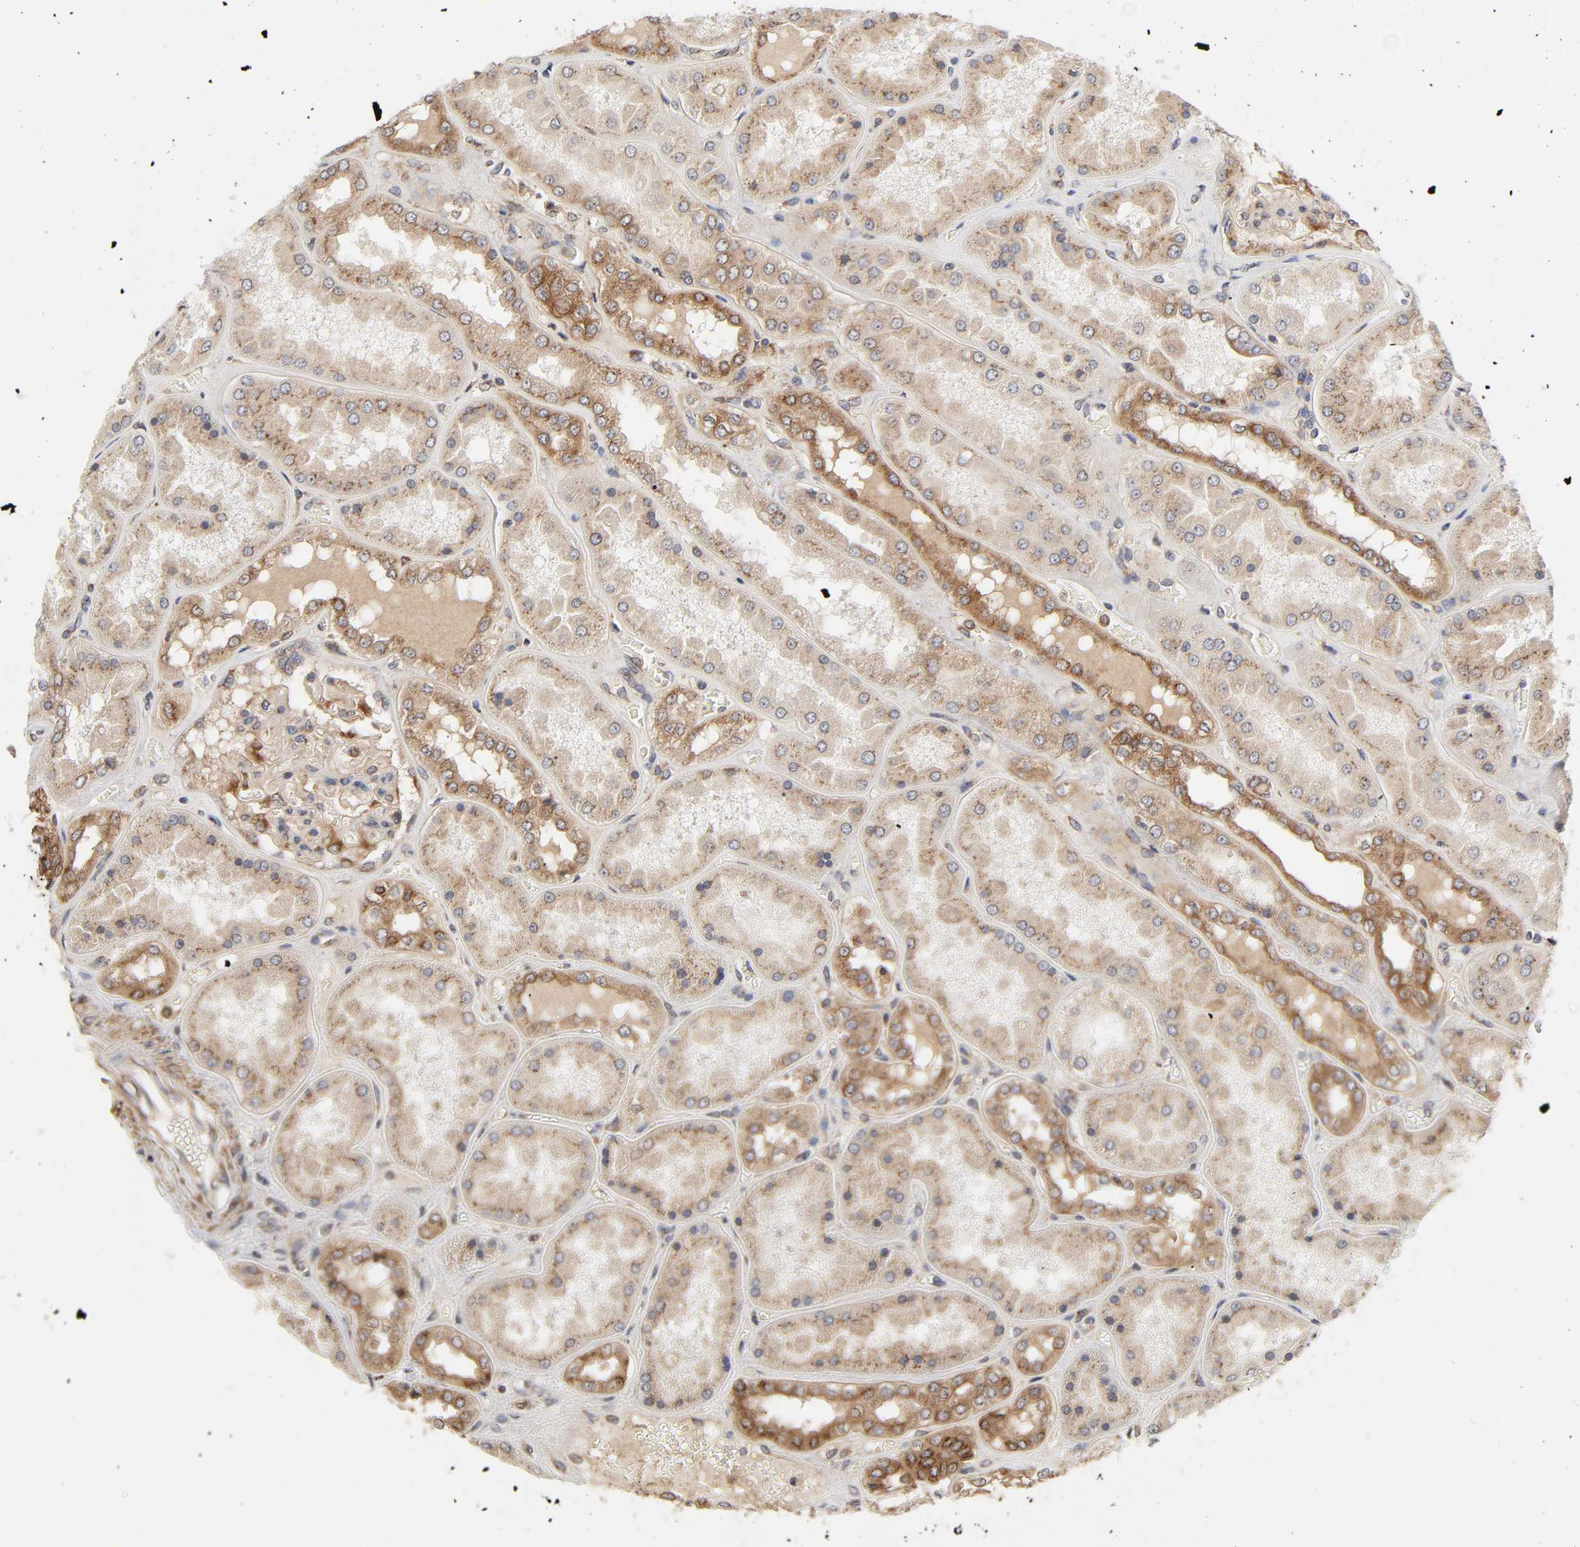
{"staining": {"intensity": "moderate", "quantity": ">75%", "location": "cytoplasmic/membranous"}, "tissue": "kidney", "cell_type": "Cells in glomeruli", "image_type": "normal", "snomed": [{"axis": "morphology", "description": "Normal tissue, NOS"}, {"axis": "topography", "description": "Kidney"}], "caption": "The micrograph displays immunohistochemical staining of benign kidney. There is moderate cytoplasmic/membranous staining is present in approximately >75% of cells in glomeruli. (brown staining indicates protein expression, while blue staining denotes nuclei).", "gene": "GNPTG", "patient": {"sex": "female", "age": 56}}